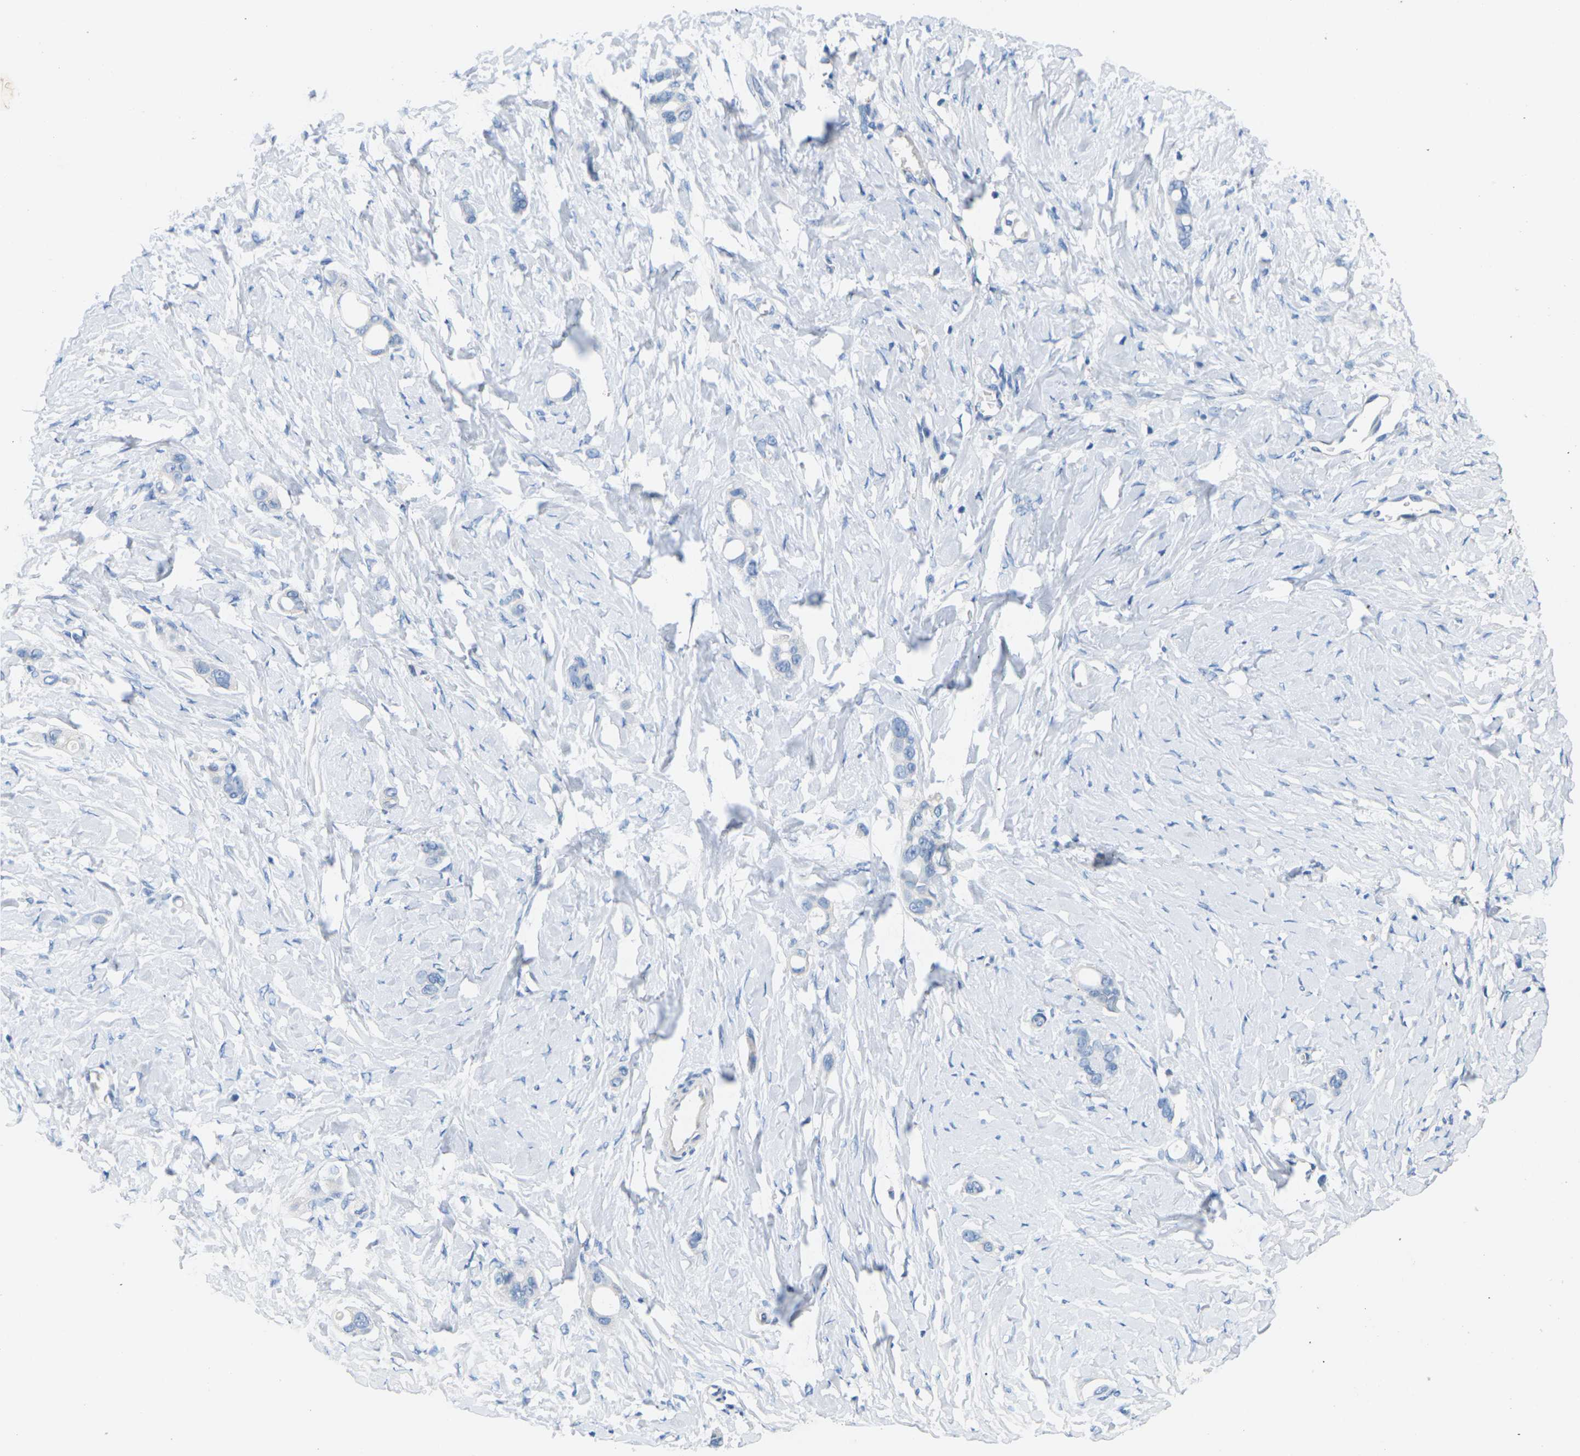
{"staining": {"intensity": "negative", "quantity": "none", "location": "none"}, "tissue": "stomach cancer", "cell_type": "Tumor cells", "image_type": "cancer", "snomed": [{"axis": "morphology", "description": "Adenocarcinoma, NOS"}, {"axis": "topography", "description": "Stomach"}], "caption": "A photomicrograph of stomach cancer stained for a protein reveals no brown staining in tumor cells. (Stains: DAB (3,3'-diaminobenzidine) immunohistochemistry with hematoxylin counter stain, Microscopy: brightfield microscopy at high magnification).", "gene": "ITGA5", "patient": {"sex": "female", "age": 75}}